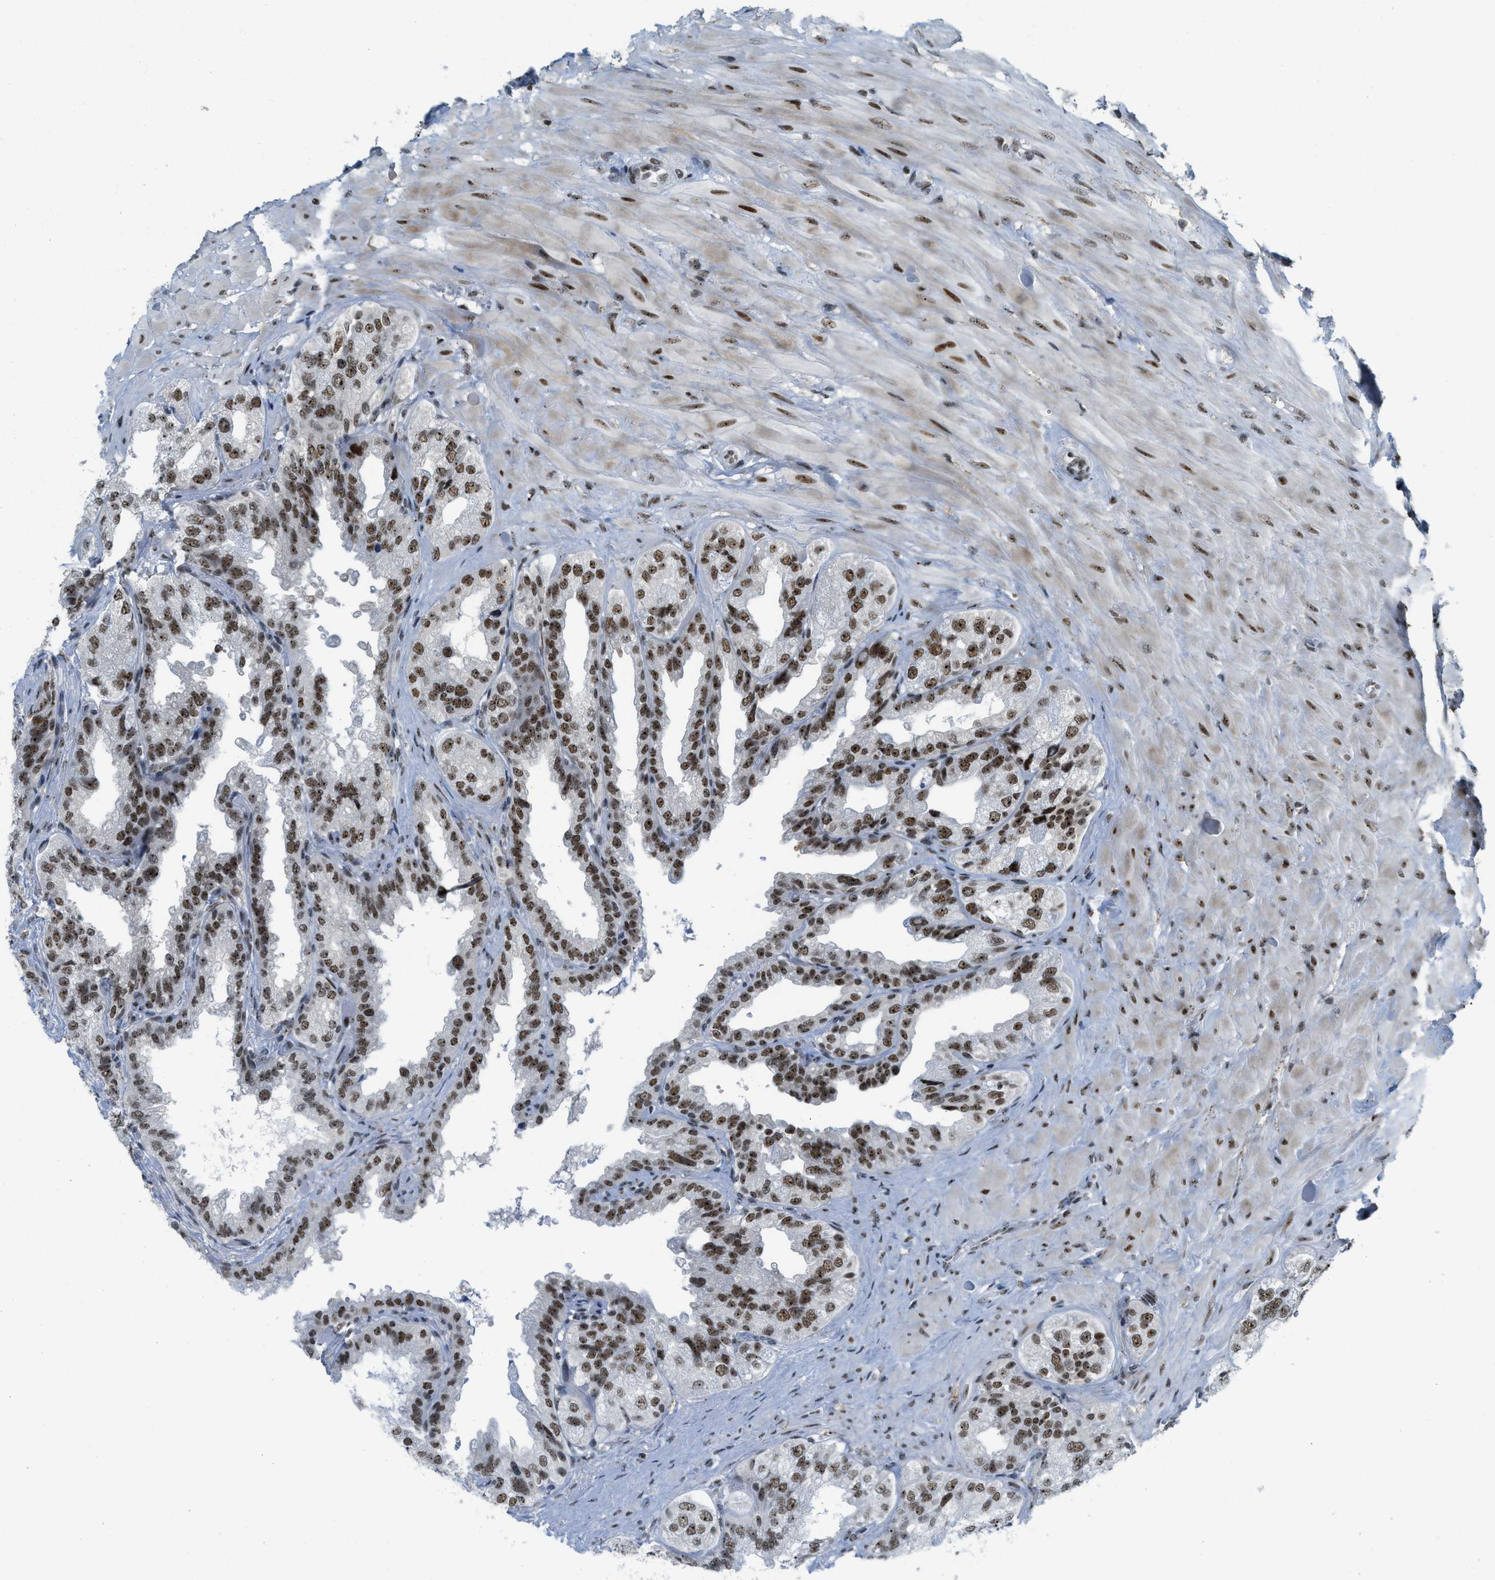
{"staining": {"intensity": "strong", "quantity": ">75%", "location": "nuclear"}, "tissue": "seminal vesicle", "cell_type": "Glandular cells", "image_type": "normal", "snomed": [{"axis": "morphology", "description": "Normal tissue, NOS"}, {"axis": "topography", "description": "Seminal veicle"}], "caption": "Strong nuclear positivity is seen in about >75% of glandular cells in unremarkable seminal vesicle. (brown staining indicates protein expression, while blue staining denotes nuclei).", "gene": "URB1", "patient": {"sex": "male", "age": 68}}